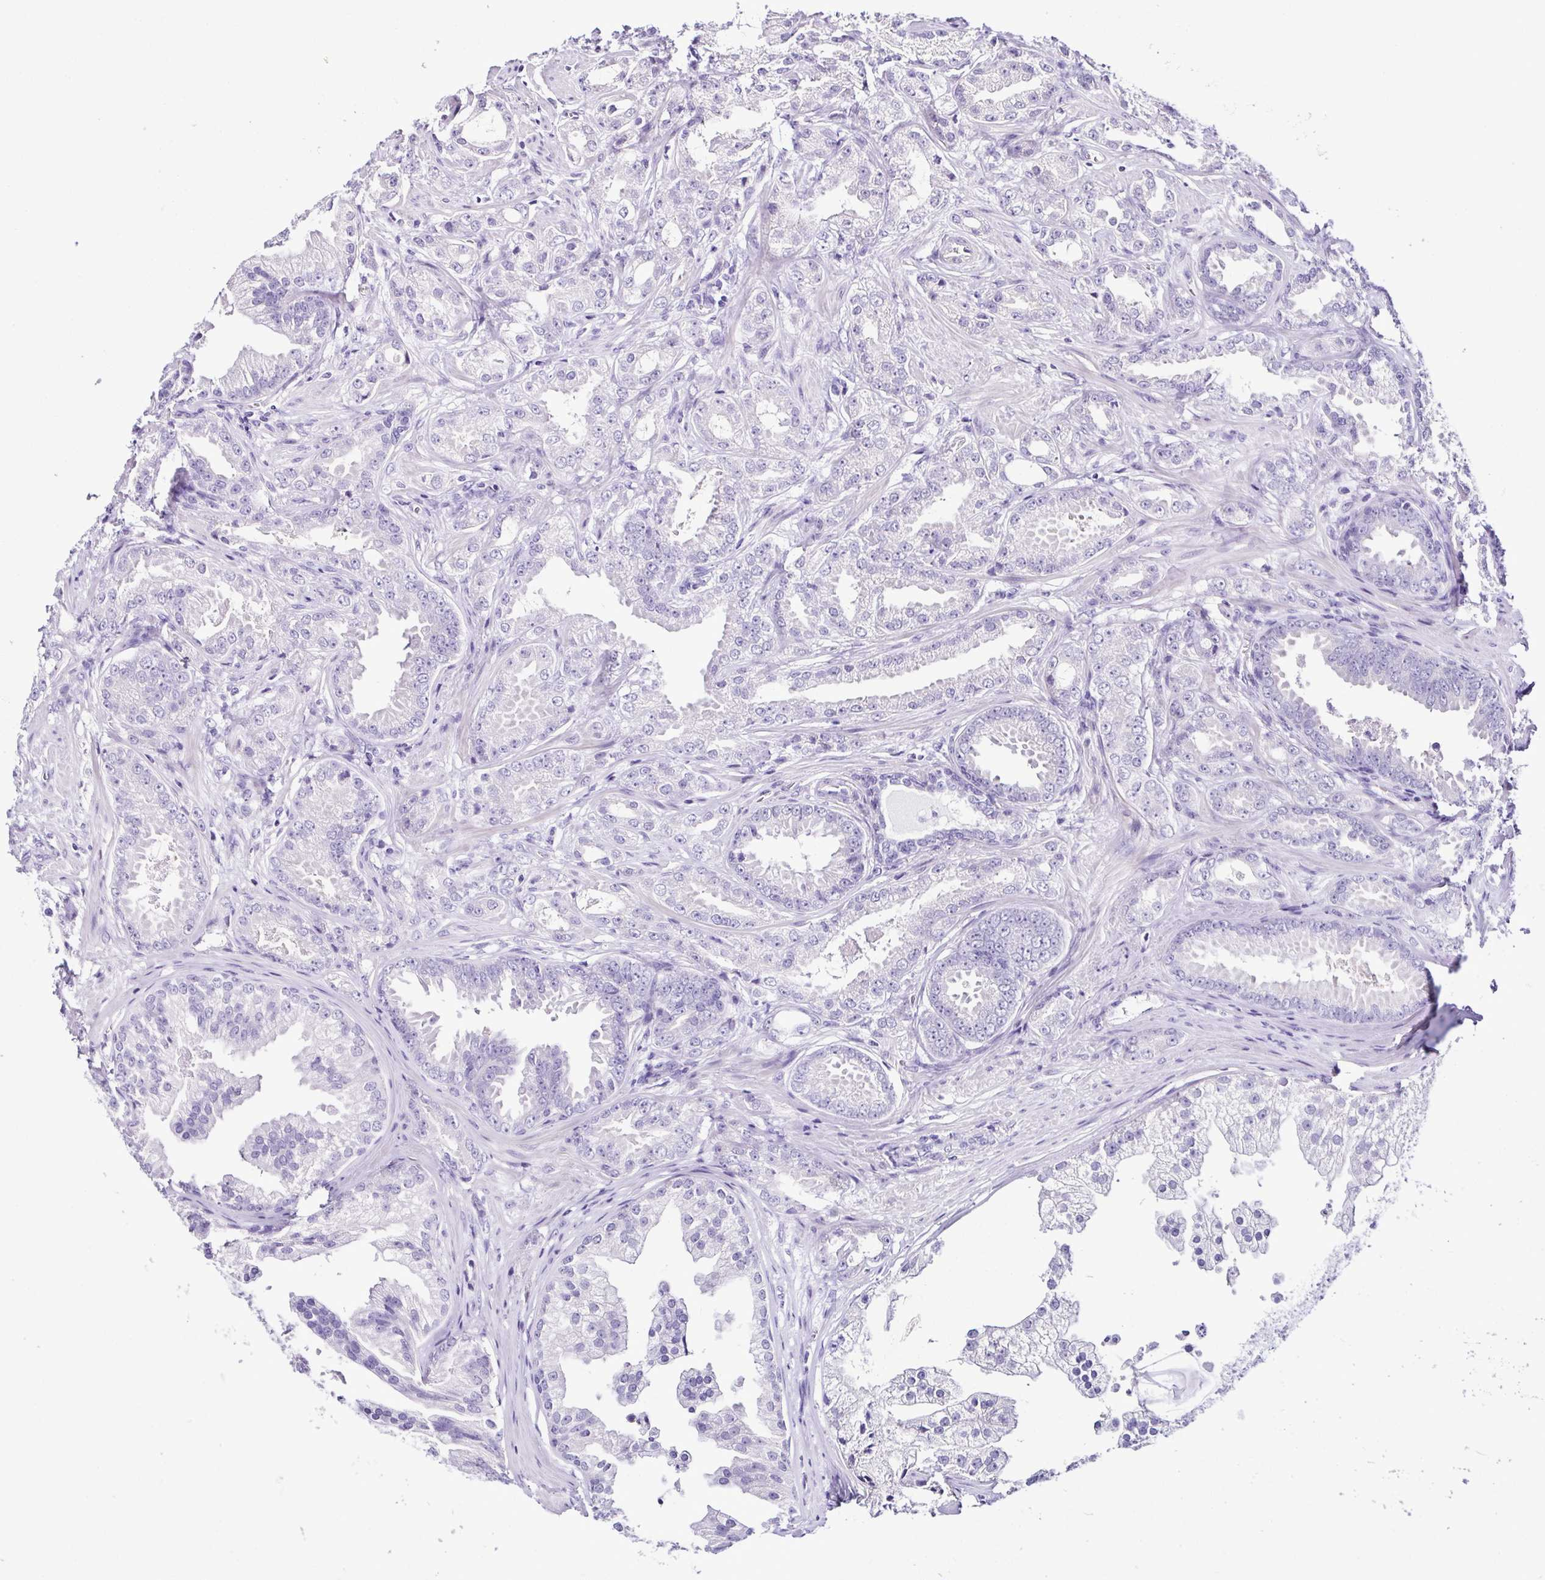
{"staining": {"intensity": "negative", "quantity": "none", "location": "none"}, "tissue": "prostate cancer", "cell_type": "Tumor cells", "image_type": "cancer", "snomed": [{"axis": "morphology", "description": "Adenocarcinoma, Low grade"}, {"axis": "topography", "description": "Prostate"}], "caption": "Human prostate cancer (low-grade adenocarcinoma) stained for a protein using immunohistochemistry exhibits no expression in tumor cells.", "gene": "SRL", "patient": {"sex": "male", "age": 65}}